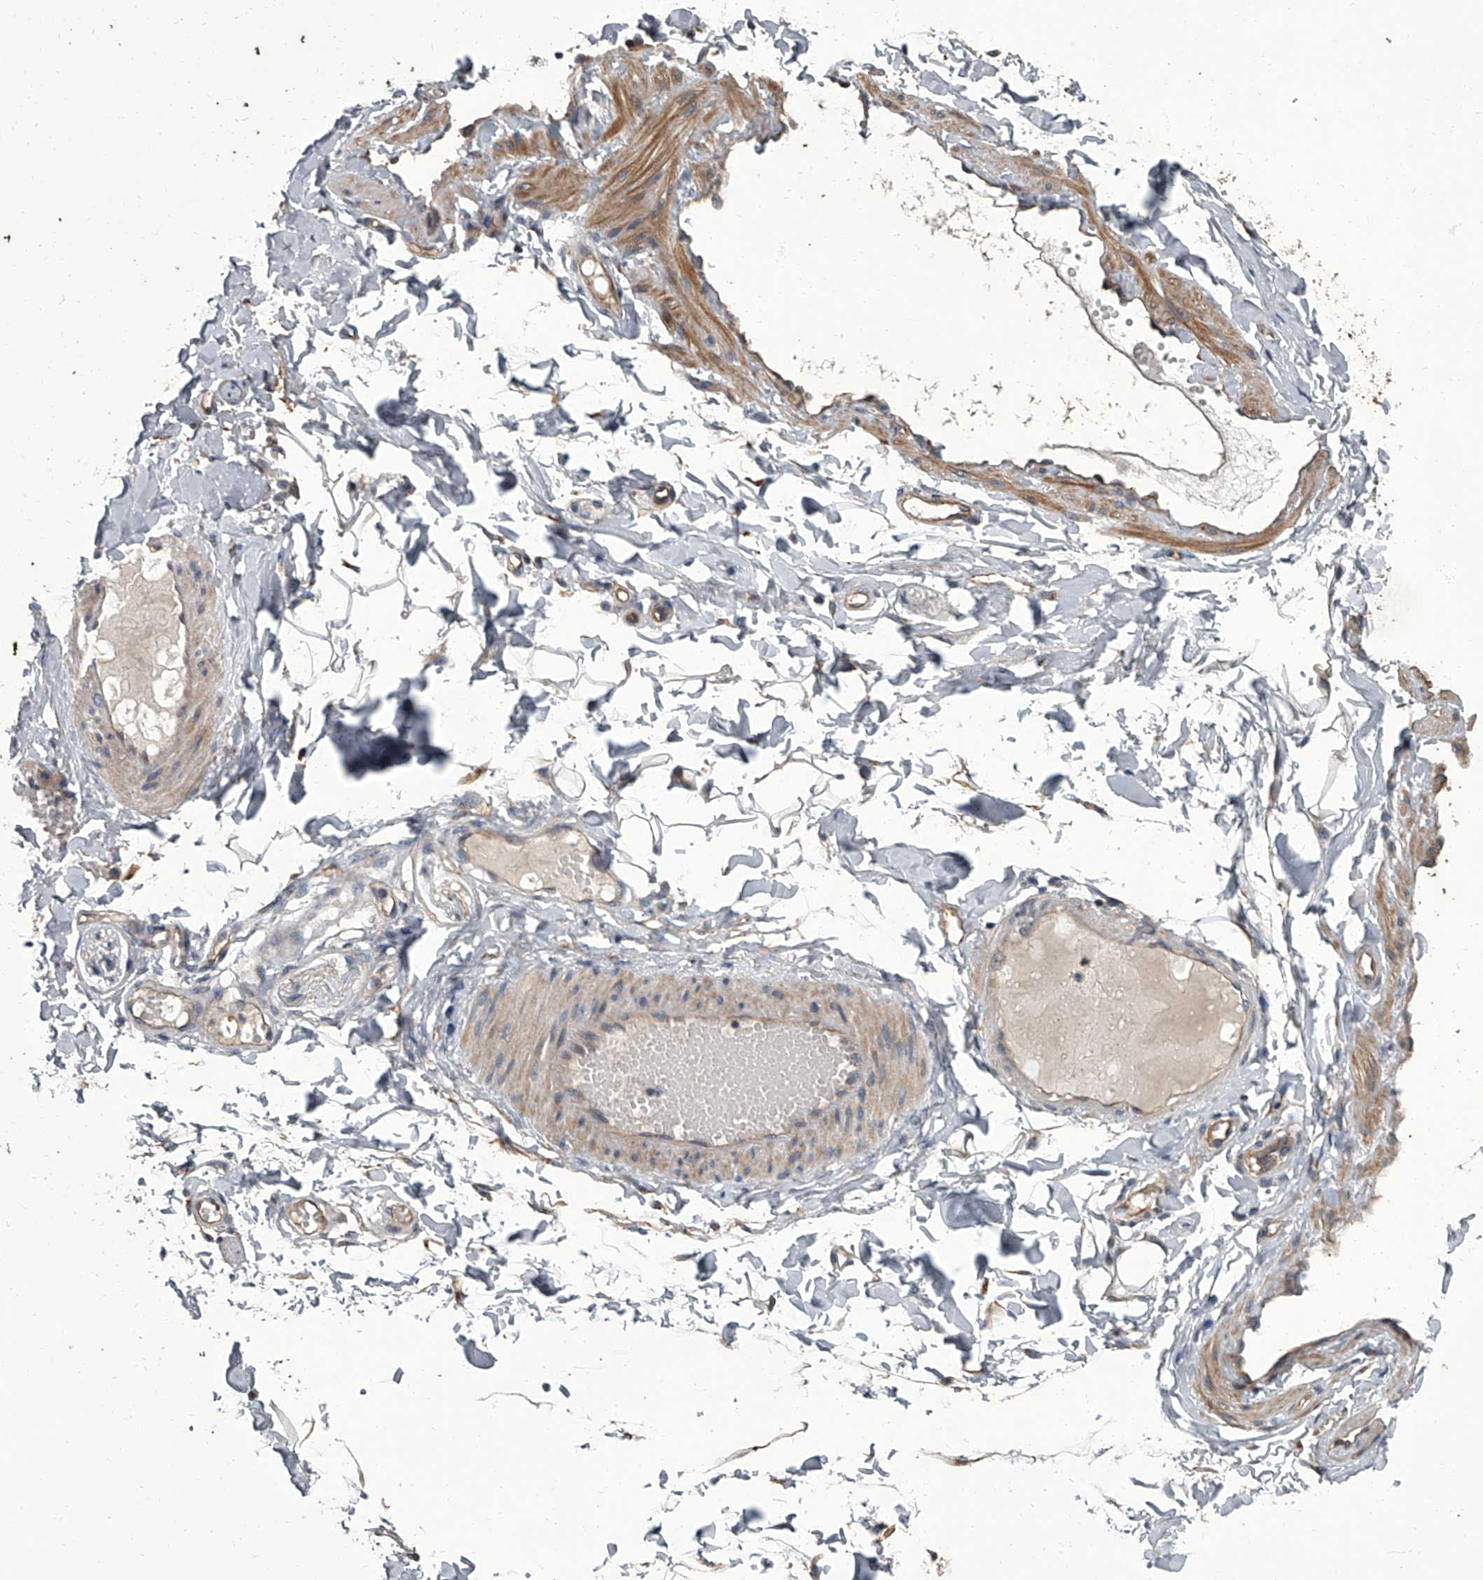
{"staining": {"intensity": "weak", "quantity": "25%-75%", "location": "cytoplasmic/membranous"}, "tissue": "adipose tissue", "cell_type": "Adipocytes", "image_type": "normal", "snomed": [{"axis": "morphology", "description": "Normal tissue, NOS"}, {"axis": "topography", "description": "Adipose tissue"}, {"axis": "topography", "description": "Vascular tissue"}, {"axis": "topography", "description": "Peripheral nerve tissue"}], "caption": "A high-resolution photomicrograph shows immunohistochemistry staining of benign adipose tissue, which displays weak cytoplasmic/membranous staining in approximately 25%-75% of adipocytes.", "gene": "SIRT4", "patient": {"sex": "male", "age": 25}}